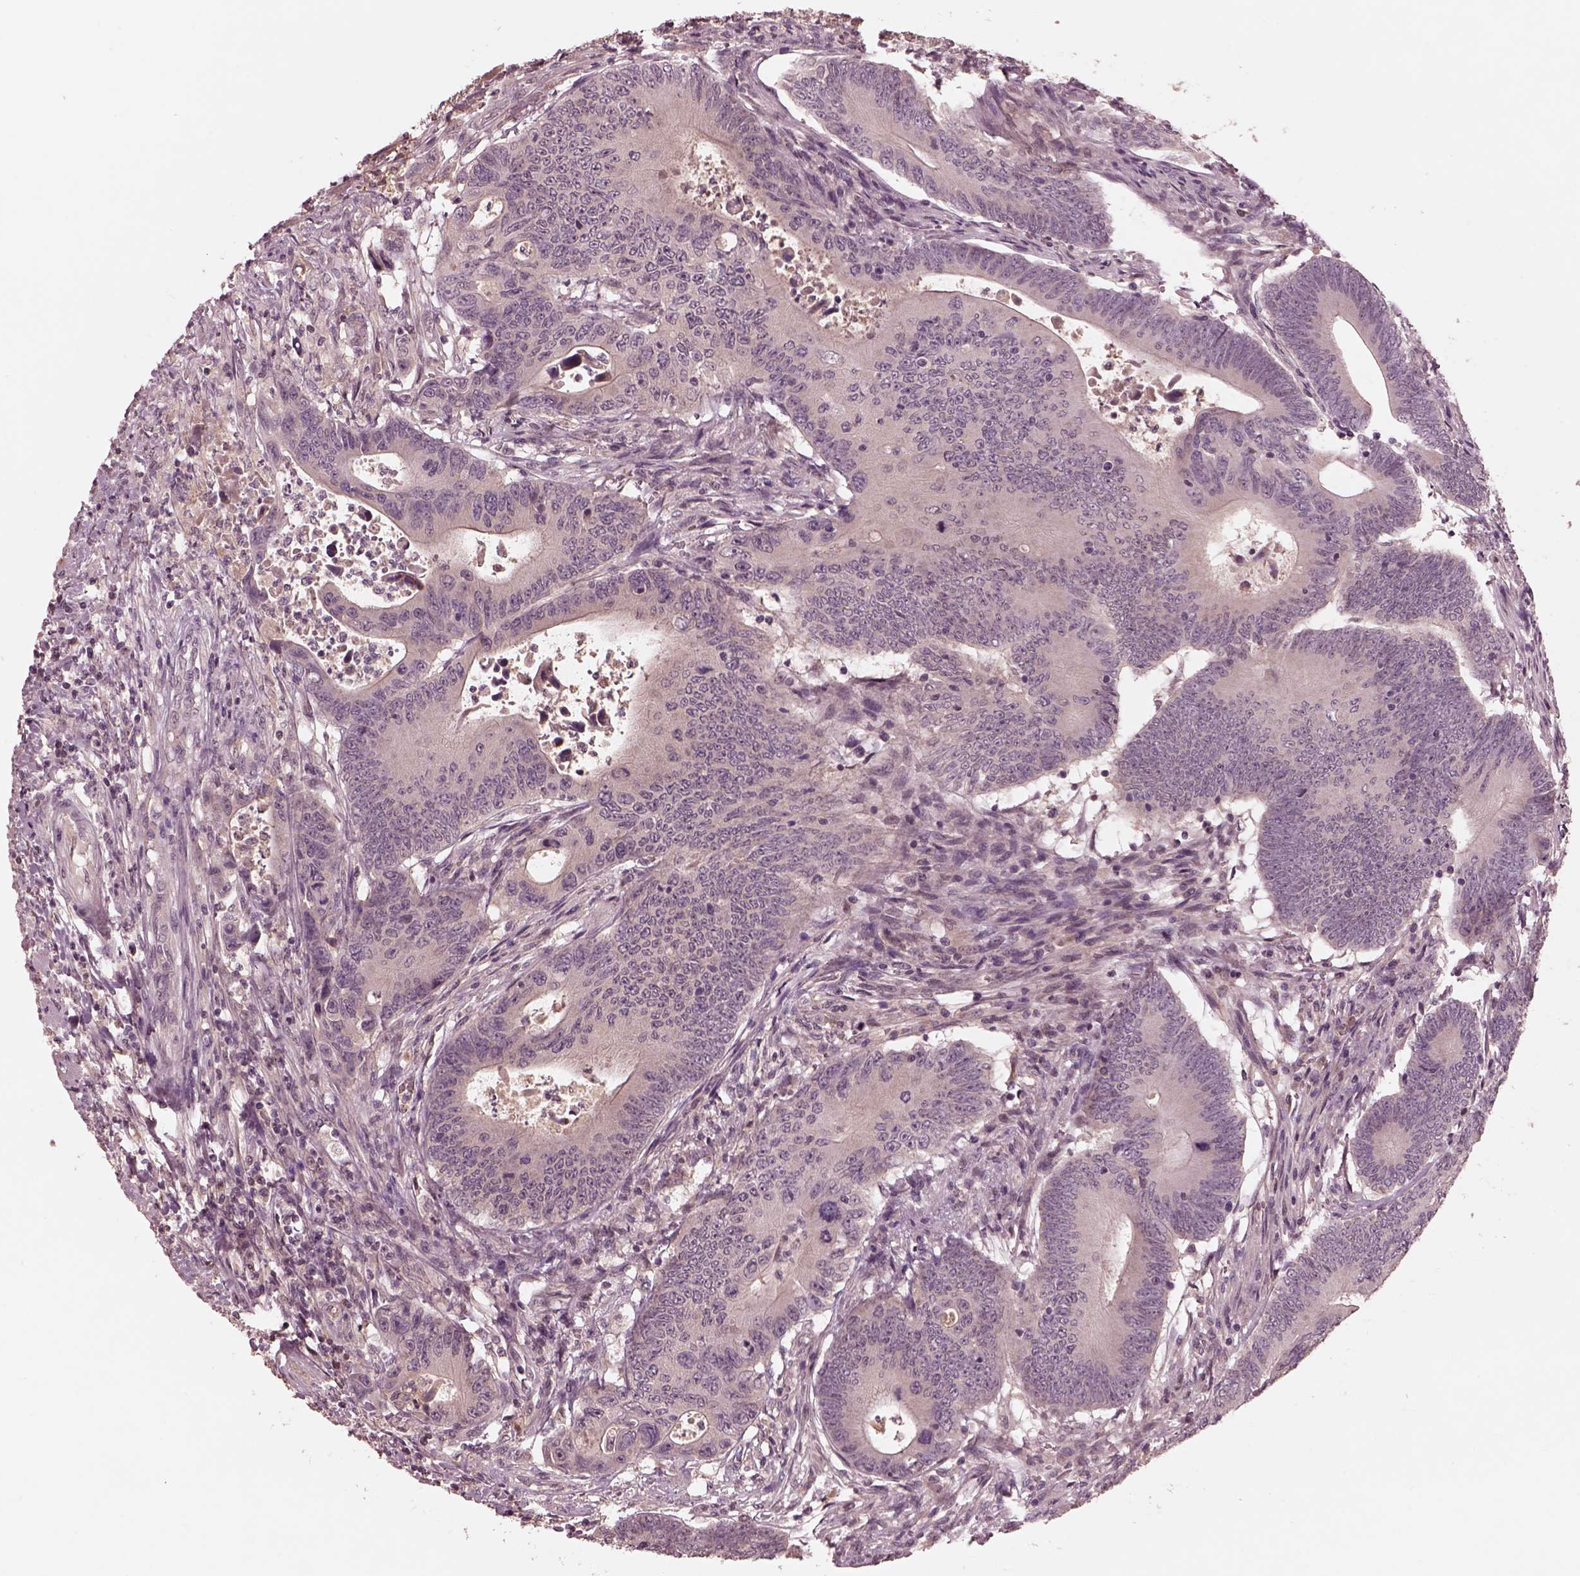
{"staining": {"intensity": "negative", "quantity": "none", "location": "none"}, "tissue": "colorectal cancer", "cell_type": "Tumor cells", "image_type": "cancer", "snomed": [{"axis": "morphology", "description": "Adenocarcinoma, NOS"}, {"axis": "topography", "description": "Colon"}], "caption": "Protein analysis of adenocarcinoma (colorectal) displays no significant expression in tumor cells.", "gene": "TF", "patient": {"sex": "female", "age": 90}}